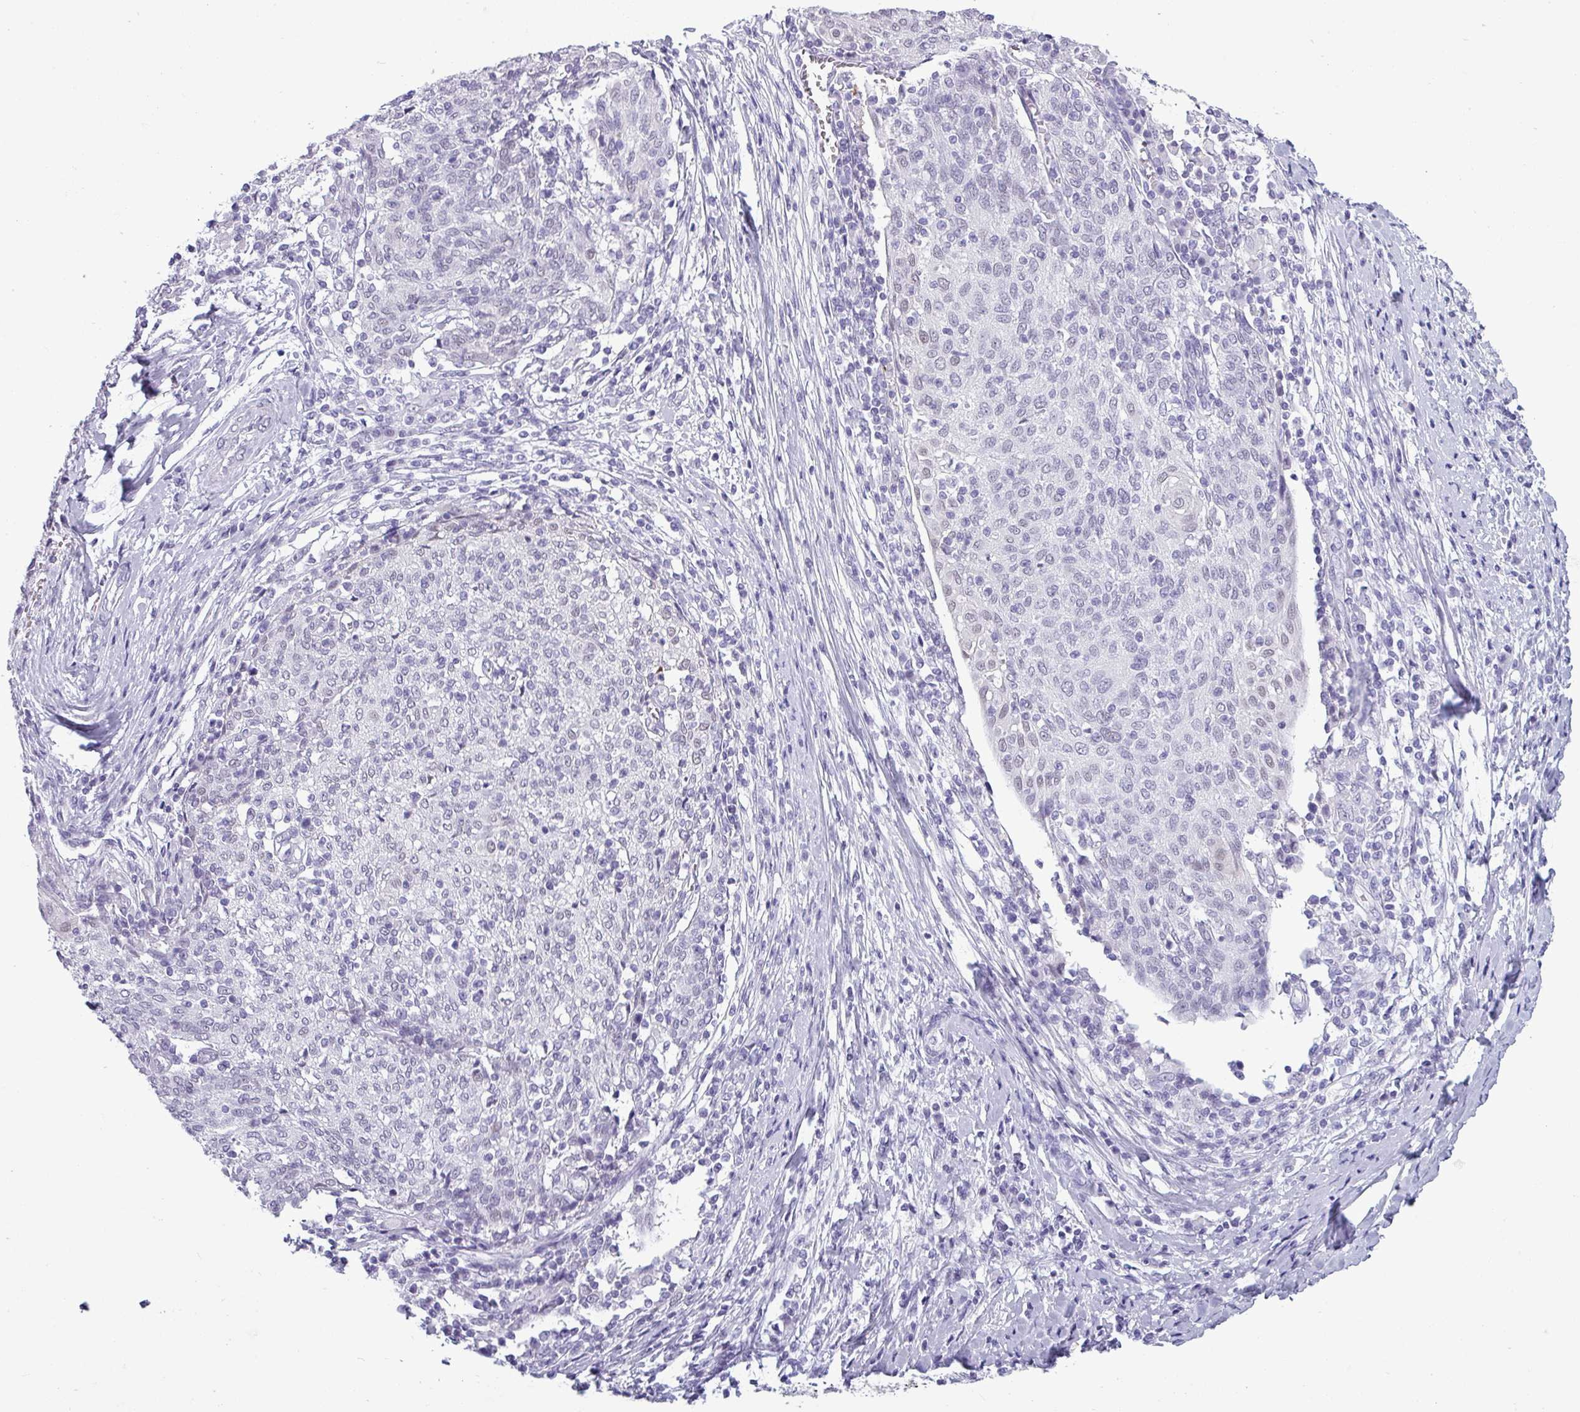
{"staining": {"intensity": "negative", "quantity": "none", "location": "none"}, "tissue": "cervical cancer", "cell_type": "Tumor cells", "image_type": "cancer", "snomed": [{"axis": "morphology", "description": "Squamous cell carcinoma, NOS"}, {"axis": "topography", "description": "Cervix"}], "caption": "Immunohistochemistry image of cervical cancer stained for a protein (brown), which reveals no expression in tumor cells.", "gene": "SRGAP1", "patient": {"sex": "female", "age": 52}}